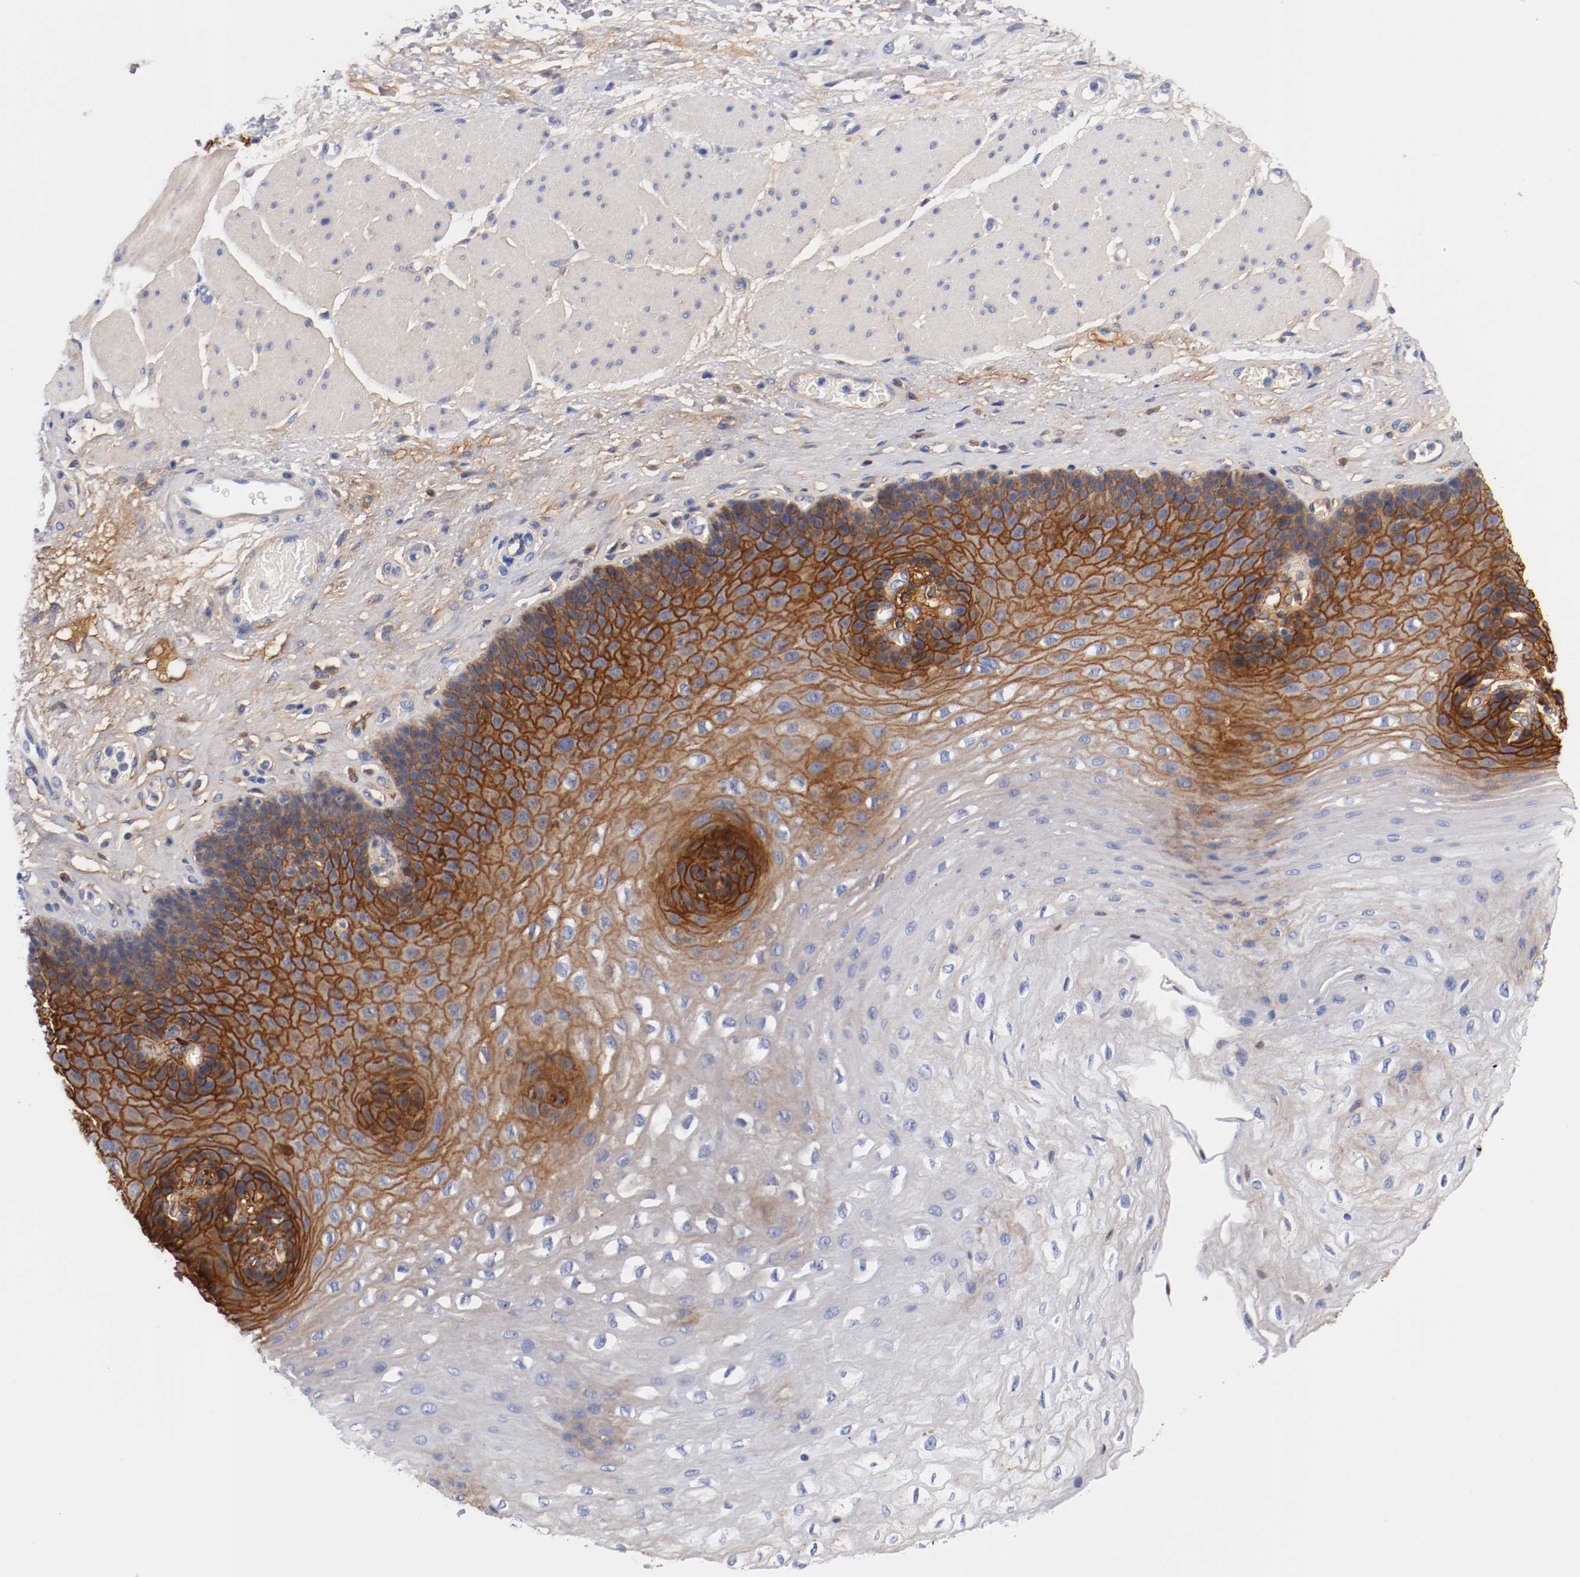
{"staining": {"intensity": "strong", "quantity": "25%-75%", "location": "cytoplasmic/membranous"}, "tissue": "esophagus", "cell_type": "Squamous epithelial cells", "image_type": "normal", "snomed": [{"axis": "morphology", "description": "Normal tissue, NOS"}, {"axis": "topography", "description": "Esophagus"}], "caption": "A high amount of strong cytoplasmic/membranous staining is identified in approximately 25%-75% of squamous epithelial cells in unremarkable esophagus. (brown staining indicates protein expression, while blue staining denotes nuclei).", "gene": "FGFBP1", "patient": {"sex": "female", "age": 72}}